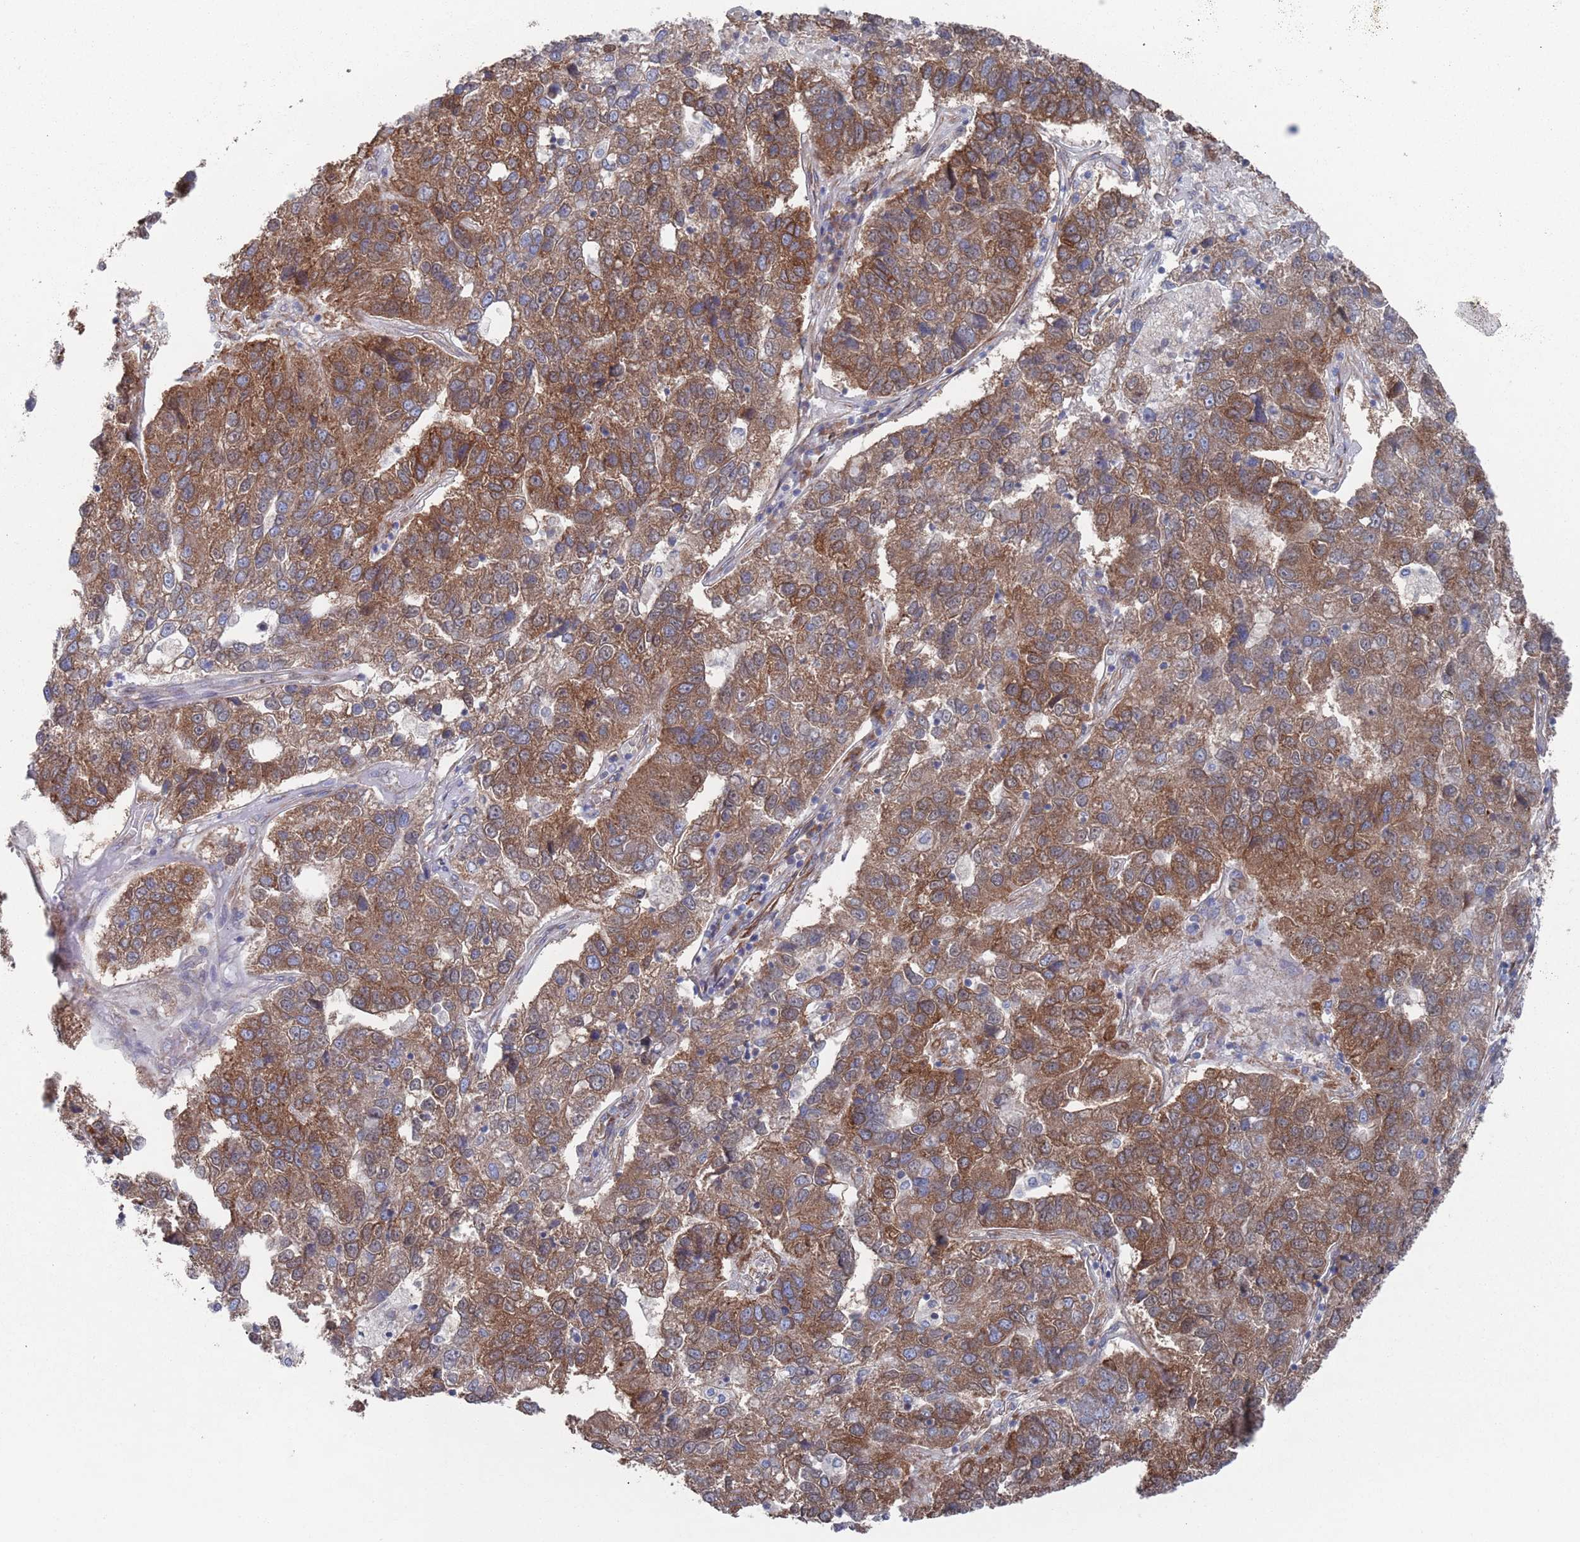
{"staining": {"intensity": "strong", "quantity": "25%-75%", "location": "cytoplasmic/membranous"}, "tissue": "pancreatic cancer", "cell_type": "Tumor cells", "image_type": "cancer", "snomed": [{"axis": "morphology", "description": "Adenocarcinoma, NOS"}, {"axis": "topography", "description": "Pancreas"}], "caption": "Tumor cells exhibit high levels of strong cytoplasmic/membranous positivity in approximately 25%-75% of cells in human pancreatic cancer.", "gene": "CCDC106", "patient": {"sex": "female", "age": 61}}